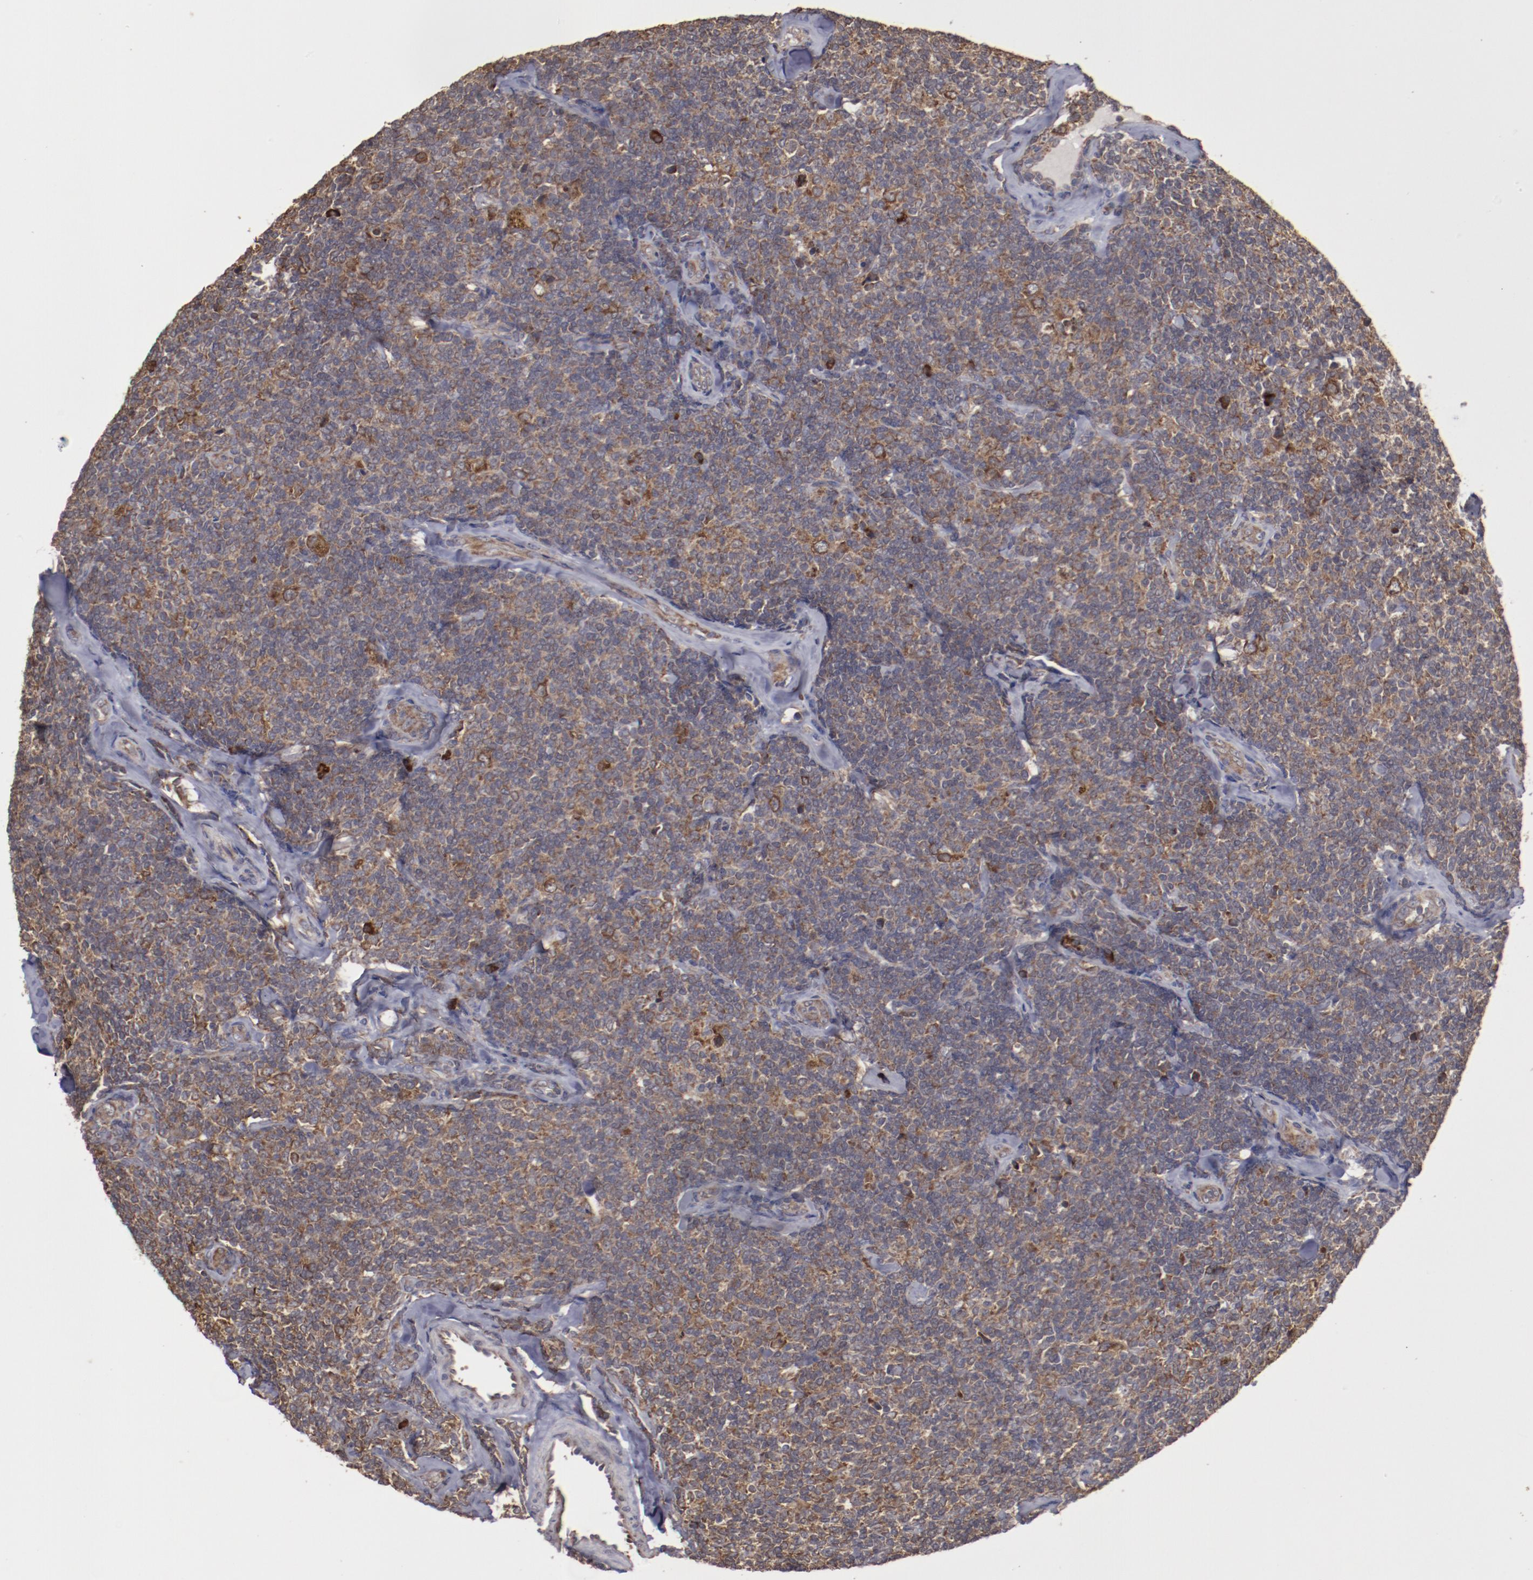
{"staining": {"intensity": "strong", "quantity": ">75%", "location": "cytoplasmic/membranous"}, "tissue": "lymphoma", "cell_type": "Tumor cells", "image_type": "cancer", "snomed": [{"axis": "morphology", "description": "Malignant lymphoma, non-Hodgkin's type, Low grade"}, {"axis": "topography", "description": "Lymph node"}], "caption": "A brown stain shows strong cytoplasmic/membranous expression of a protein in malignant lymphoma, non-Hodgkin's type (low-grade) tumor cells. Immunohistochemistry (ihc) stains the protein in brown and the nuclei are stained blue.", "gene": "RPS4Y1", "patient": {"sex": "female", "age": 56}}